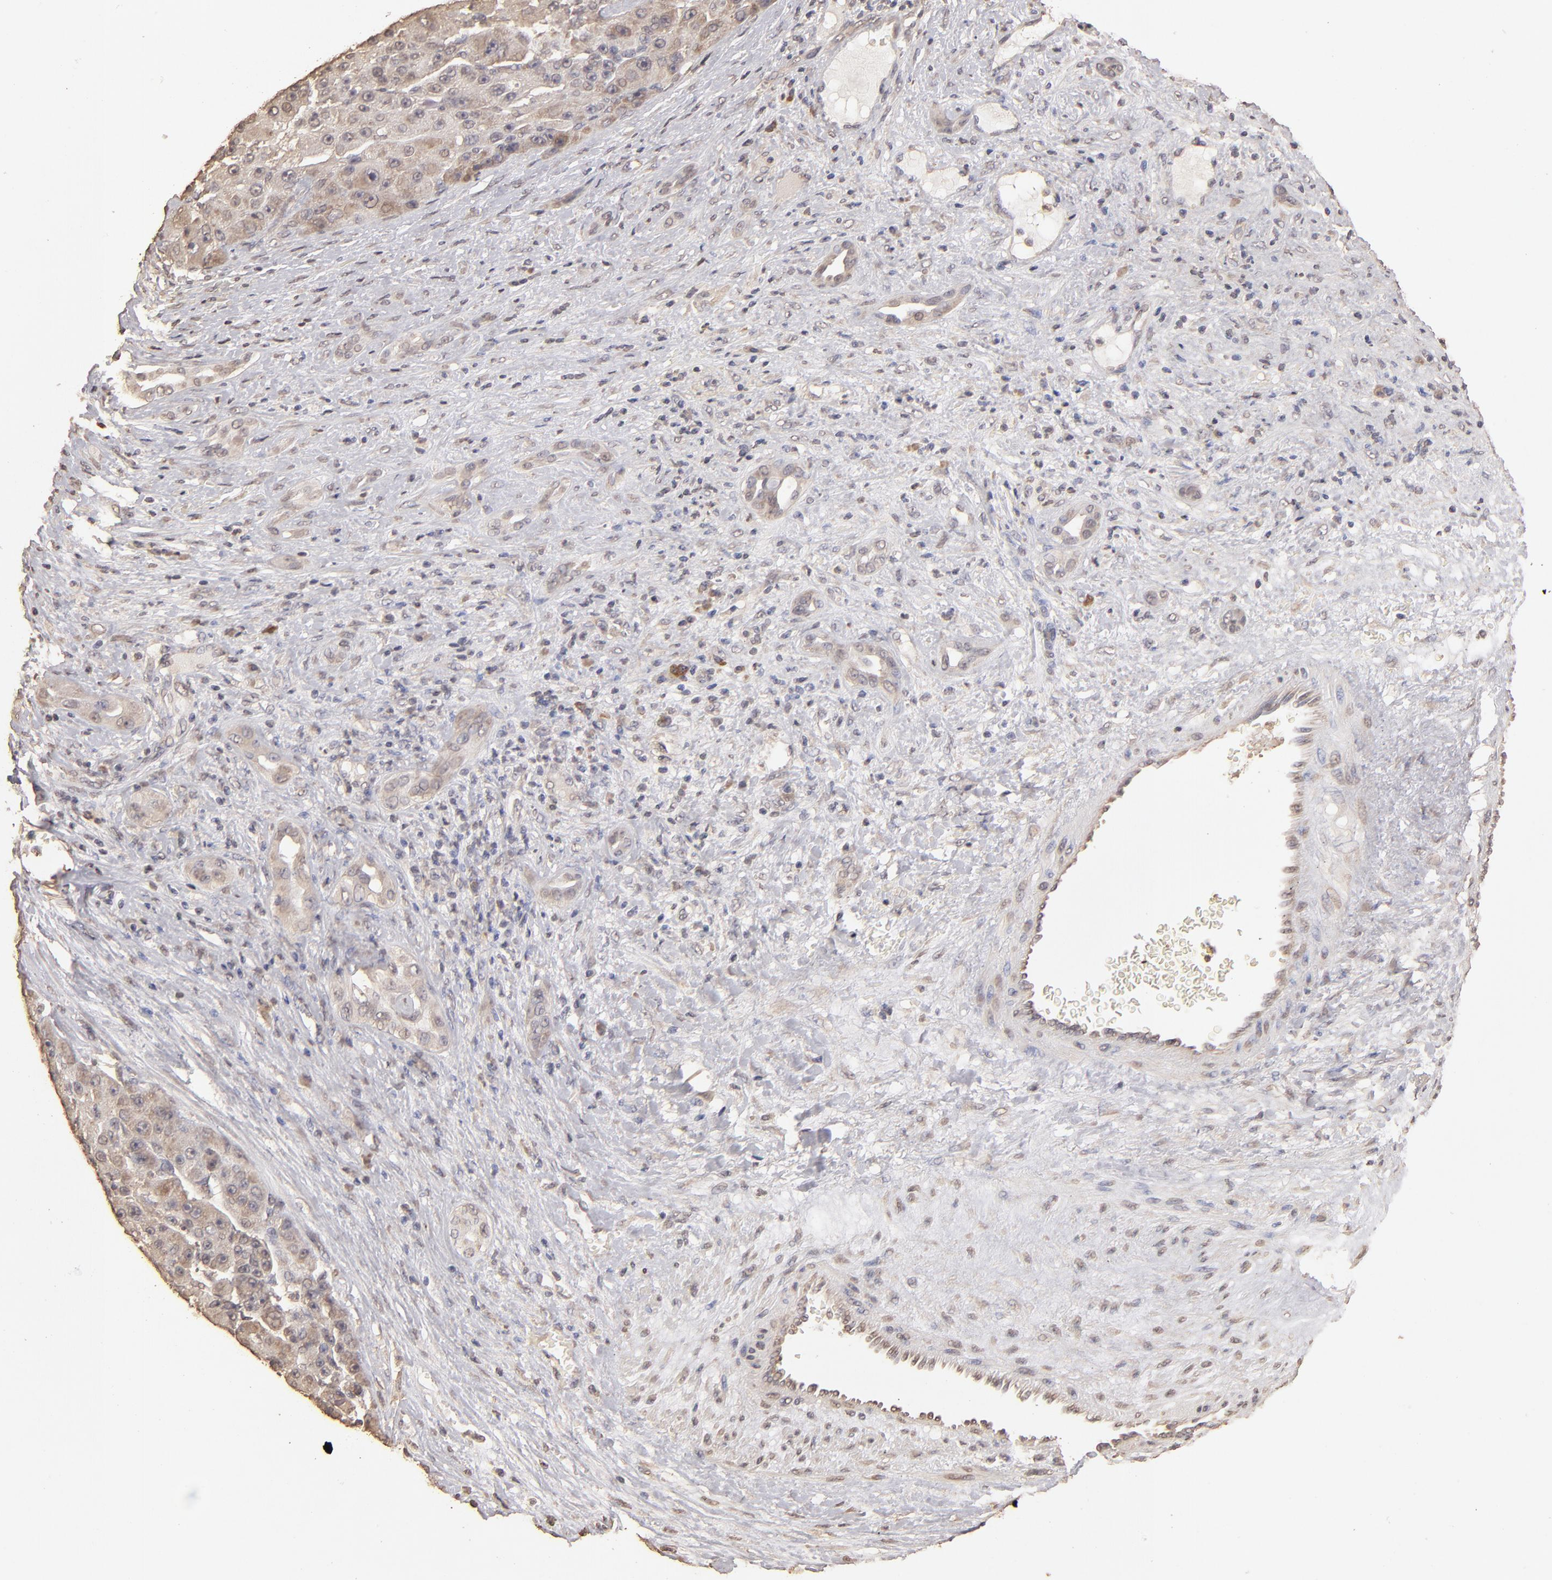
{"staining": {"intensity": "moderate", "quantity": ">75%", "location": "cytoplasmic/membranous"}, "tissue": "liver cancer", "cell_type": "Tumor cells", "image_type": "cancer", "snomed": [{"axis": "morphology", "description": "Carcinoma, Hepatocellular, NOS"}, {"axis": "topography", "description": "Liver"}], "caption": "Immunohistochemistry (DAB (3,3'-diaminobenzidine)) staining of hepatocellular carcinoma (liver) shows moderate cytoplasmic/membranous protein expression in approximately >75% of tumor cells.", "gene": "OPHN1", "patient": {"sex": "male", "age": 76}}